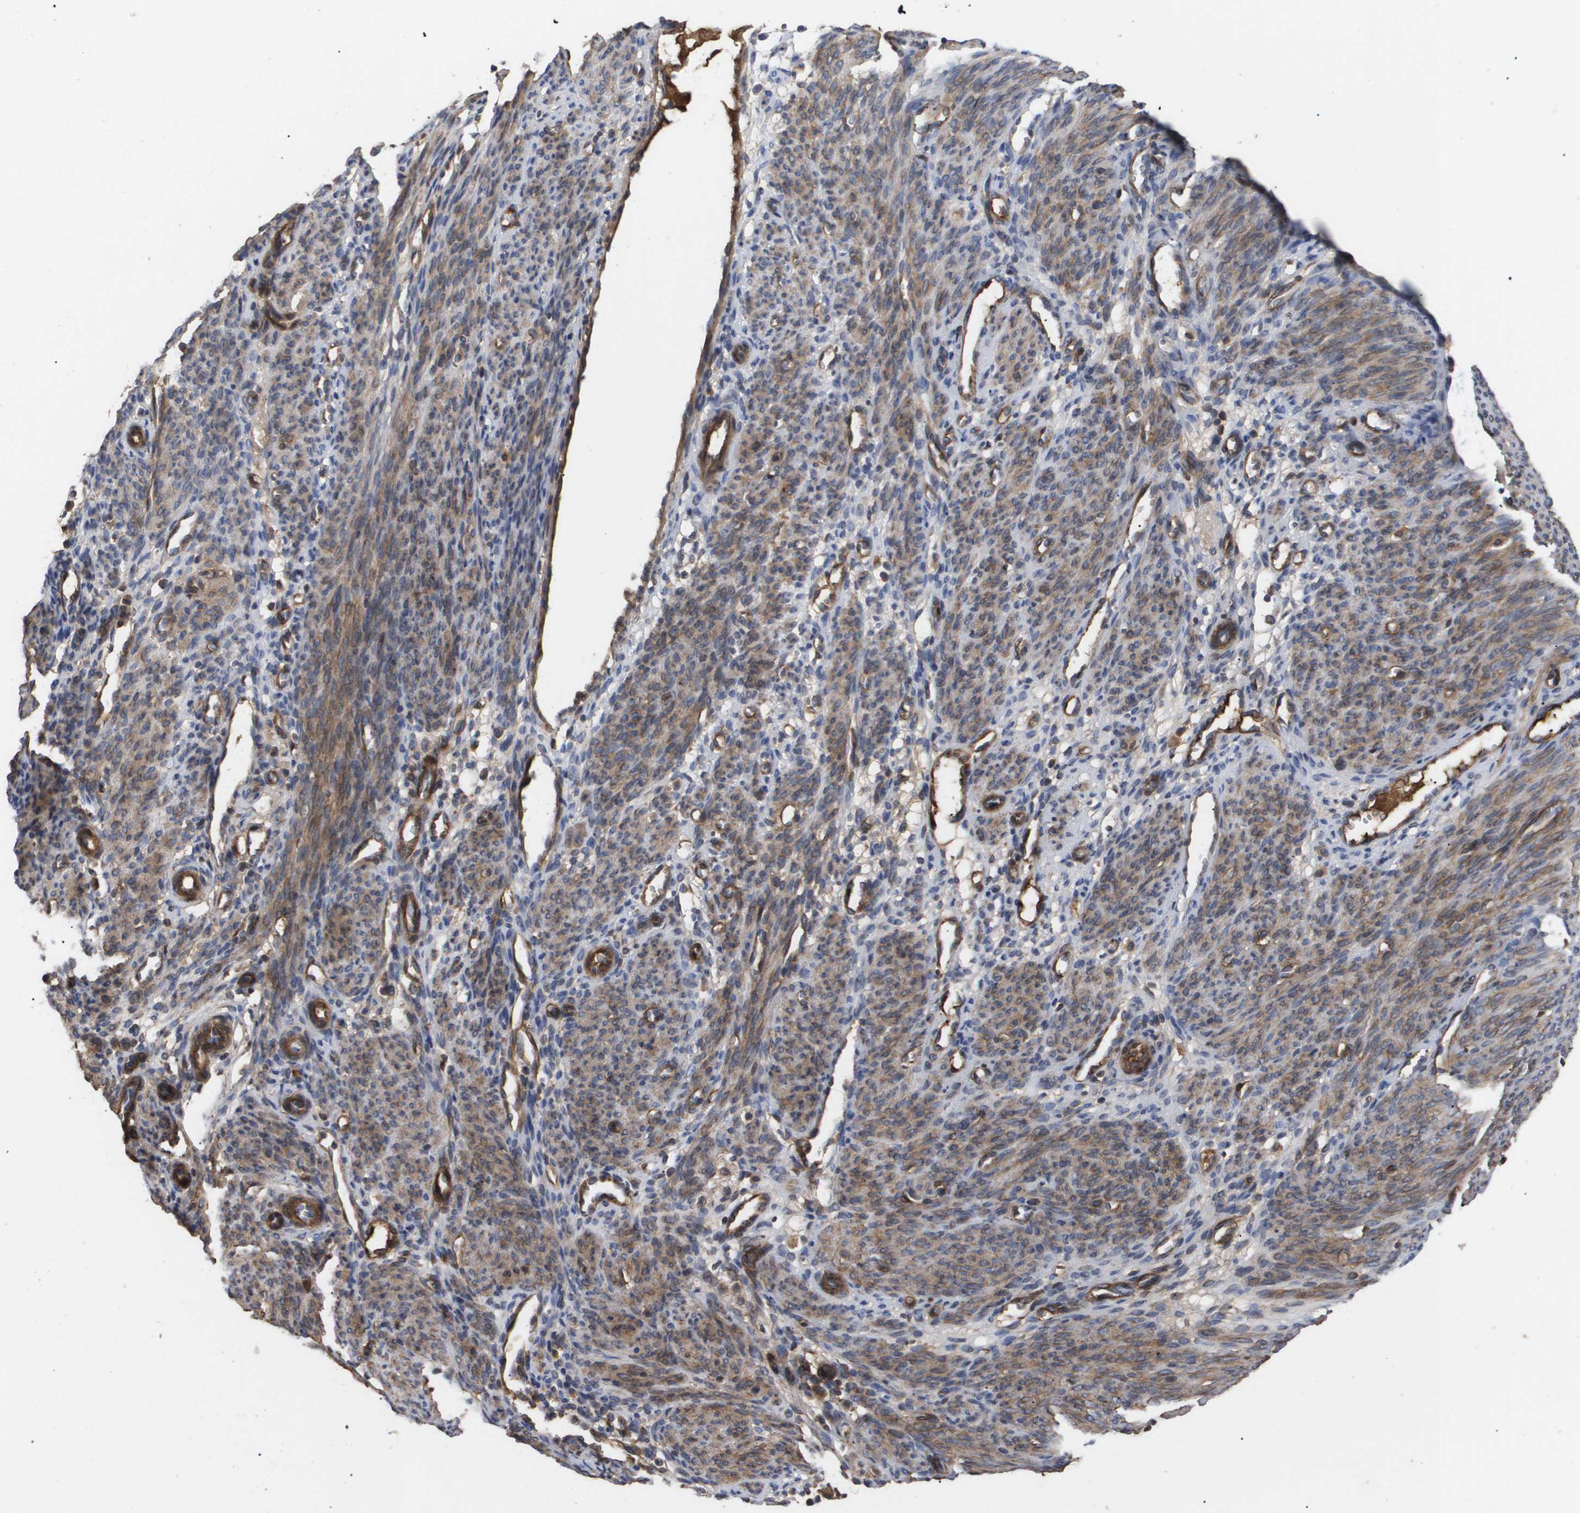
{"staining": {"intensity": "moderate", "quantity": "<25%", "location": "cytoplasmic/membranous"}, "tissue": "endometrium", "cell_type": "Cells in endometrial stroma", "image_type": "normal", "snomed": [{"axis": "morphology", "description": "Normal tissue, NOS"}, {"axis": "morphology", "description": "Adenocarcinoma, NOS"}, {"axis": "topography", "description": "Endometrium"}, {"axis": "topography", "description": "Ovary"}], "caption": "A high-resolution histopathology image shows immunohistochemistry (IHC) staining of normal endometrium, which shows moderate cytoplasmic/membranous positivity in about <25% of cells in endometrial stroma. (IHC, brightfield microscopy, high magnification).", "gene": "TNS1", "patient": {"sex": "female", "age": 68}}